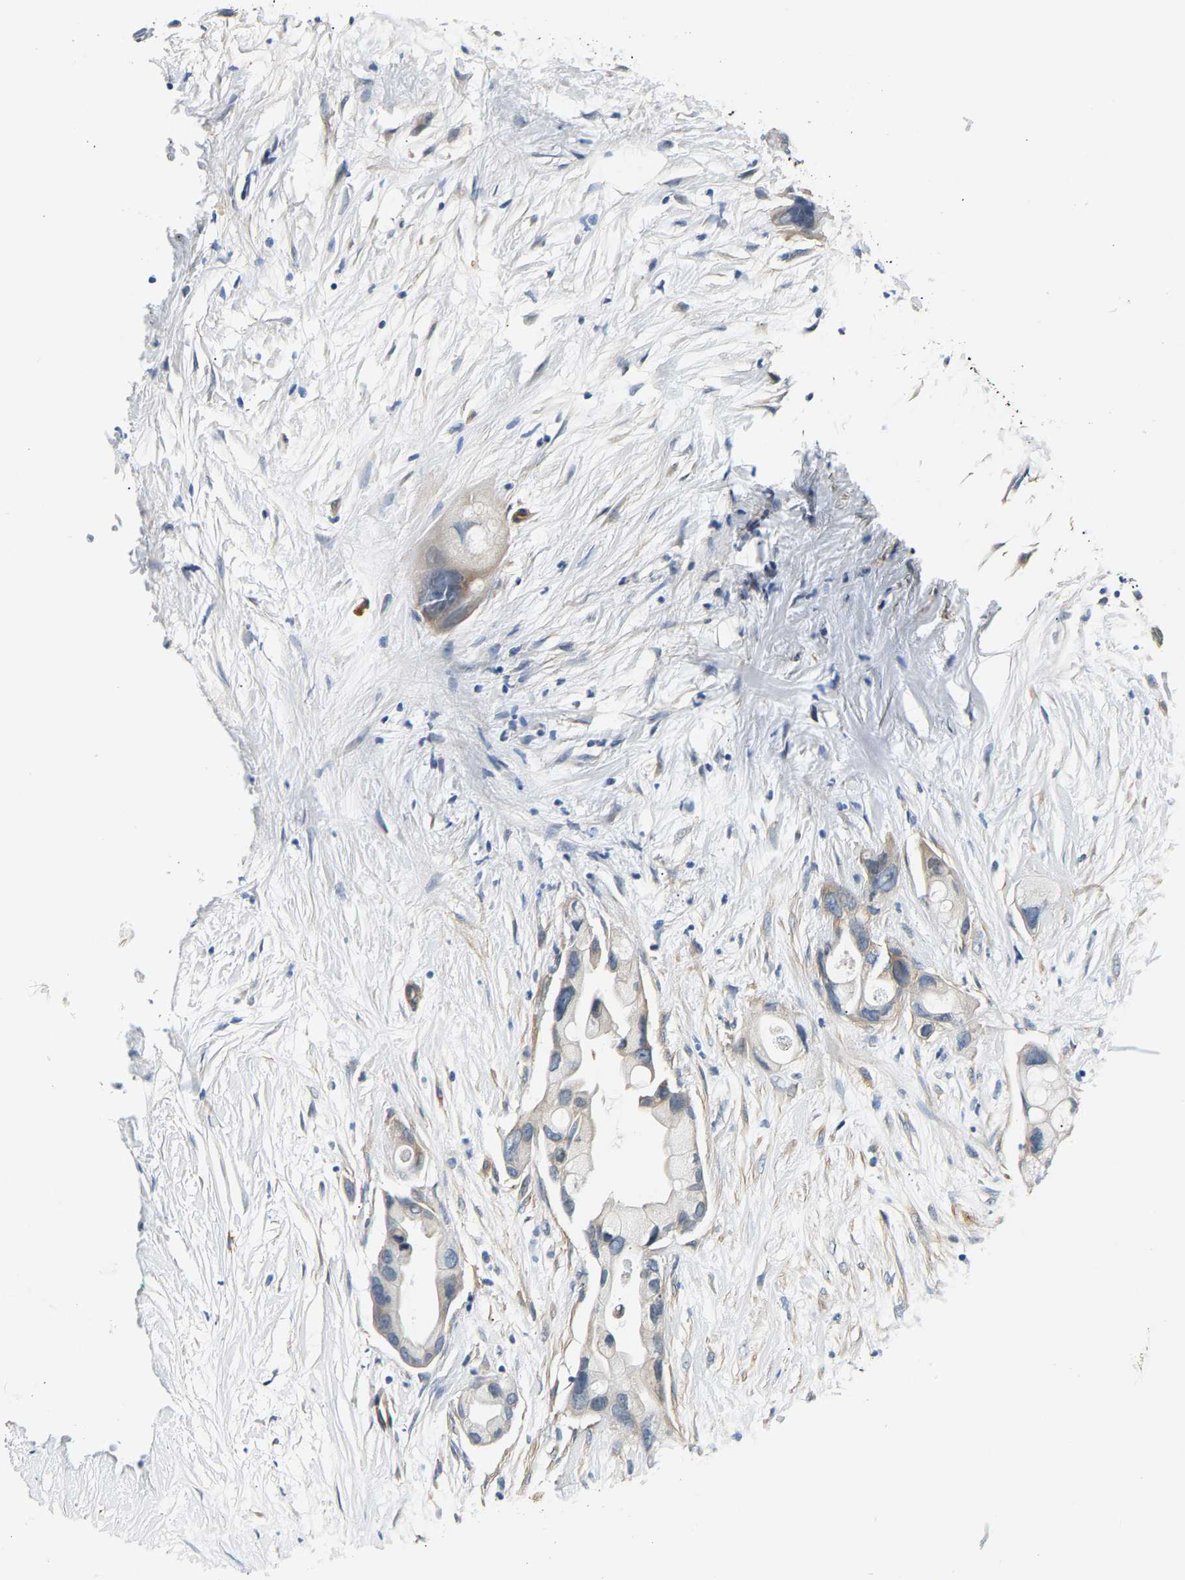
{"staining": {"intensity": "negative", "quantity": "none", "location": "none"}, "tissue": "pancreatic cancer", "cell_type": "Tumor cells", "image_type": "cancer", "snomed": [{"axis": "morphology", "description": "Adenocarcinoma, NOS"}, {"axis": "topography", "description": "Pancreas"}], "caption": "A histopathology image of human pancreatic adenocarcinoma is negative for staining in tumor cells.", "gene": "PAWR", "patient": {"sex": "female", "age": 59}}